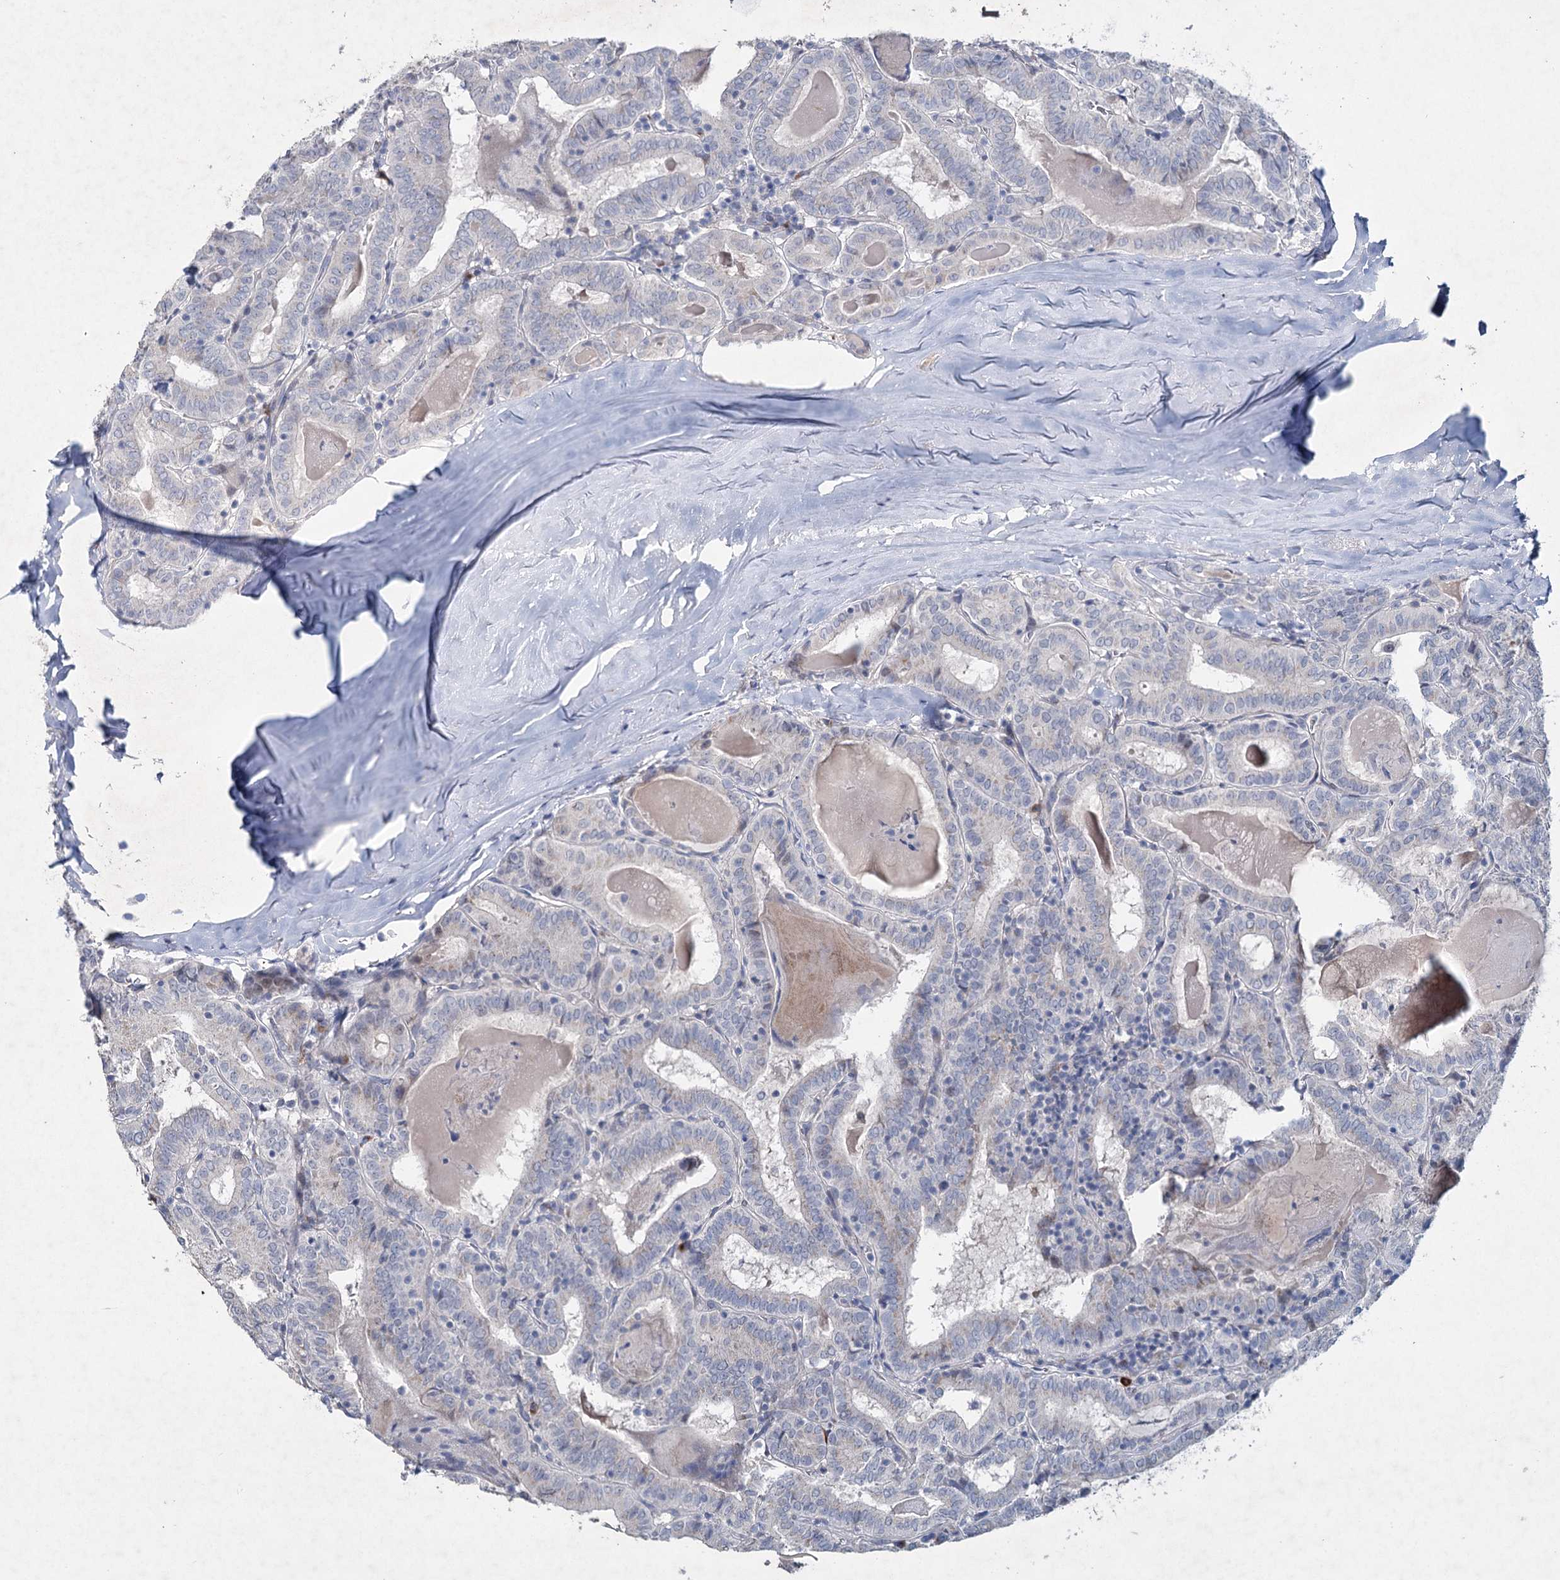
{"staining": {"intensity": "negative", "quantity": "none", "location": "none"}, "tissue": "thyroid cancer", "cell_type": "Tumor cells", "image_type": "cancer", "snomed": [{"axis": "morphology", "description": "Papillary adenocarcinoma, NOS"}, {"axis": "topography", "description": "Thyroid gland"}], "caption": "High magnification brightfield microscopy of thyroid cancer stained with DAB (brown) and counterstained with hematoxylin (blue): tumor cells show no significant staining. Brightfield microscopy of IHC stained with DAB (brown) and hematoxylin (blue), captured at high magnification.", "gene": "RFX6", "patient": {"sex": "female", "age": 72}}